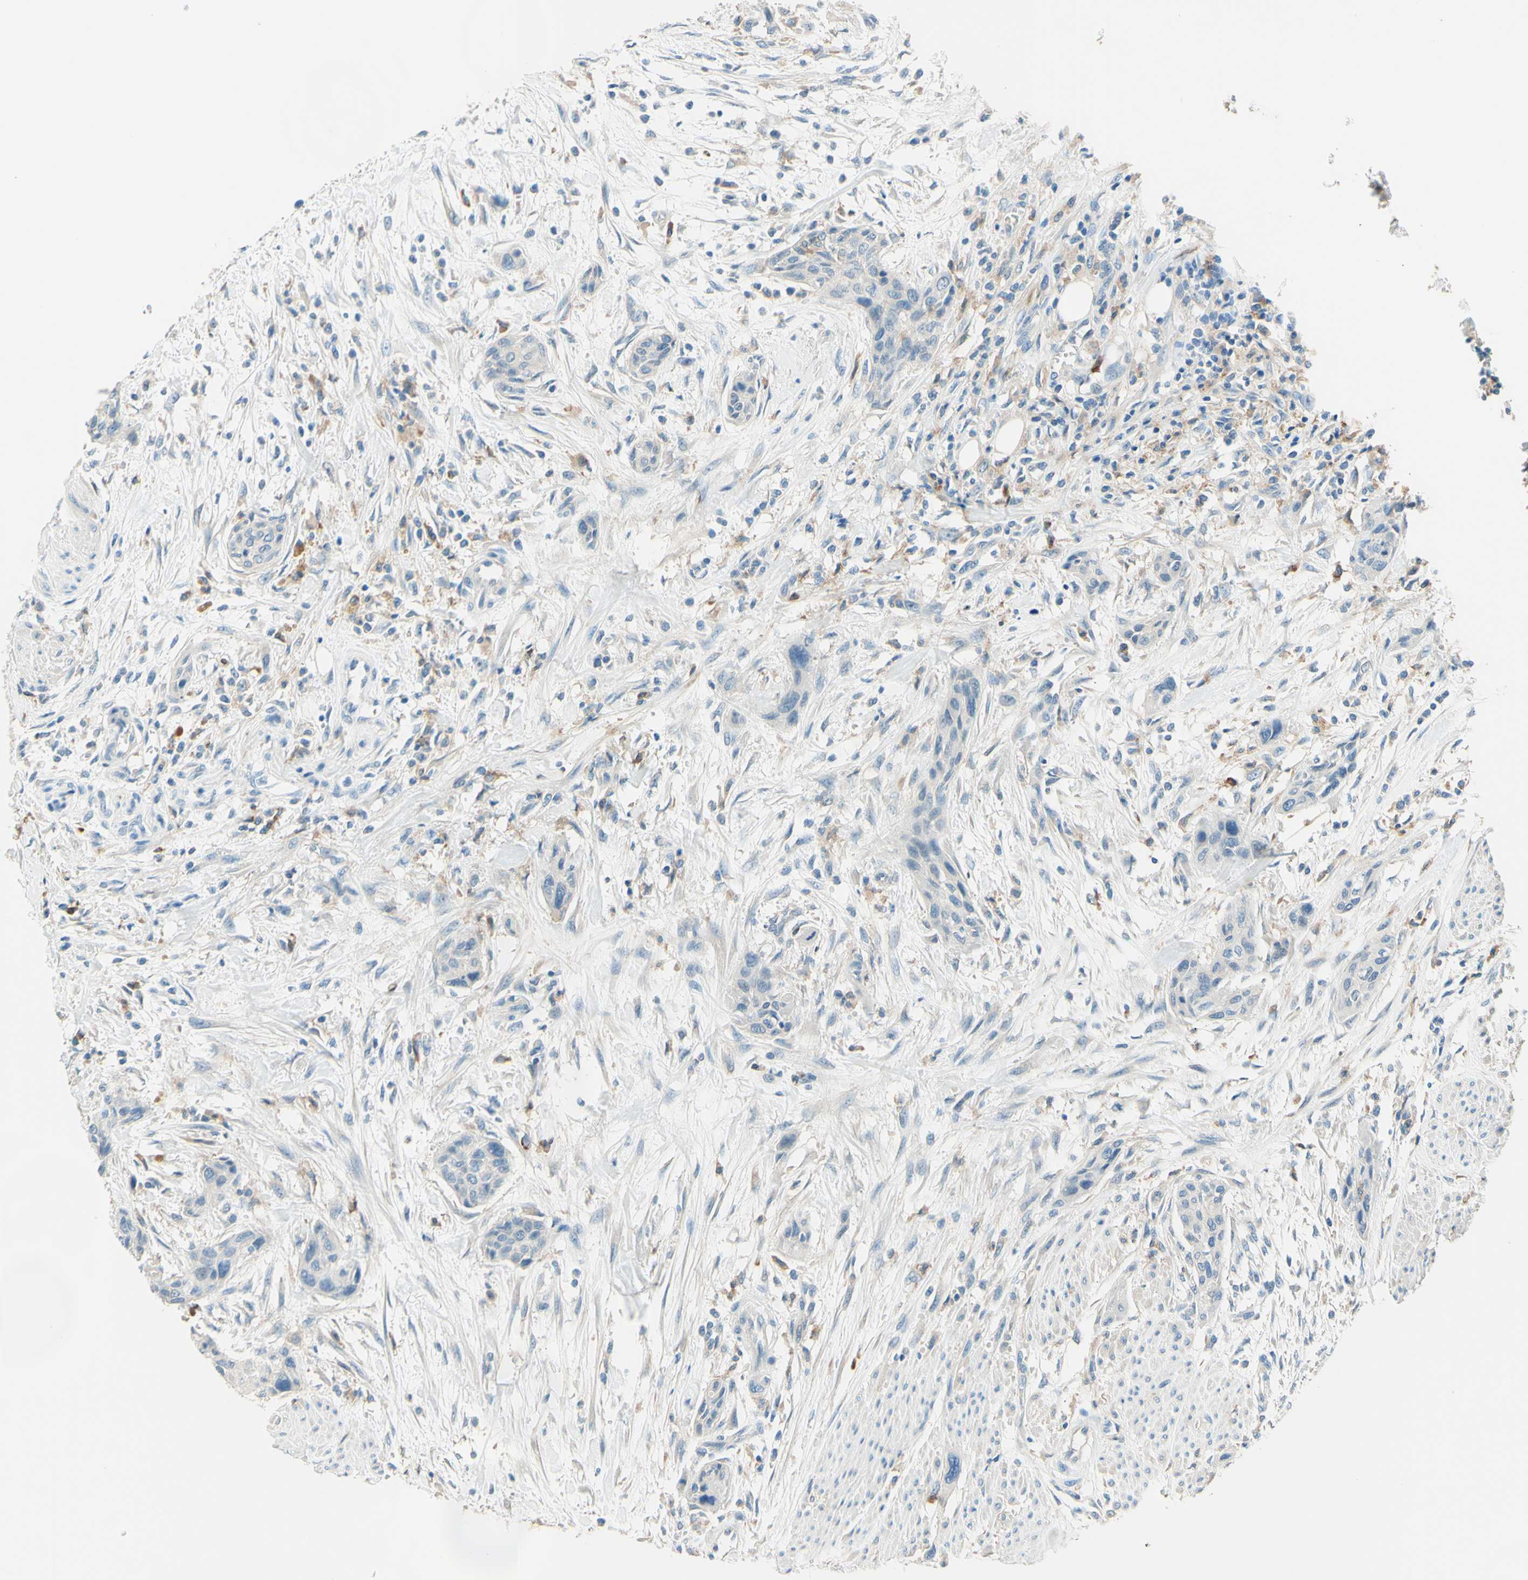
{"staining": {"intensity": "negative", "quantity": "none", "location": "none"}, "tissue": "urothelial cancer", "cell_type": "Tumor cells", "image_type": "cancer", "snomed": [{"axis": "morphology", "description": "Urothelial carcinoma, High grade"}, {"axis": "topography", "description": "Urinary bladder"}], "caption": "Tumor cells show no significant protein positivity in urothelial cancer.", "gene": "SIGLEC9", "patient": {"sex": "male", "age": 35}}